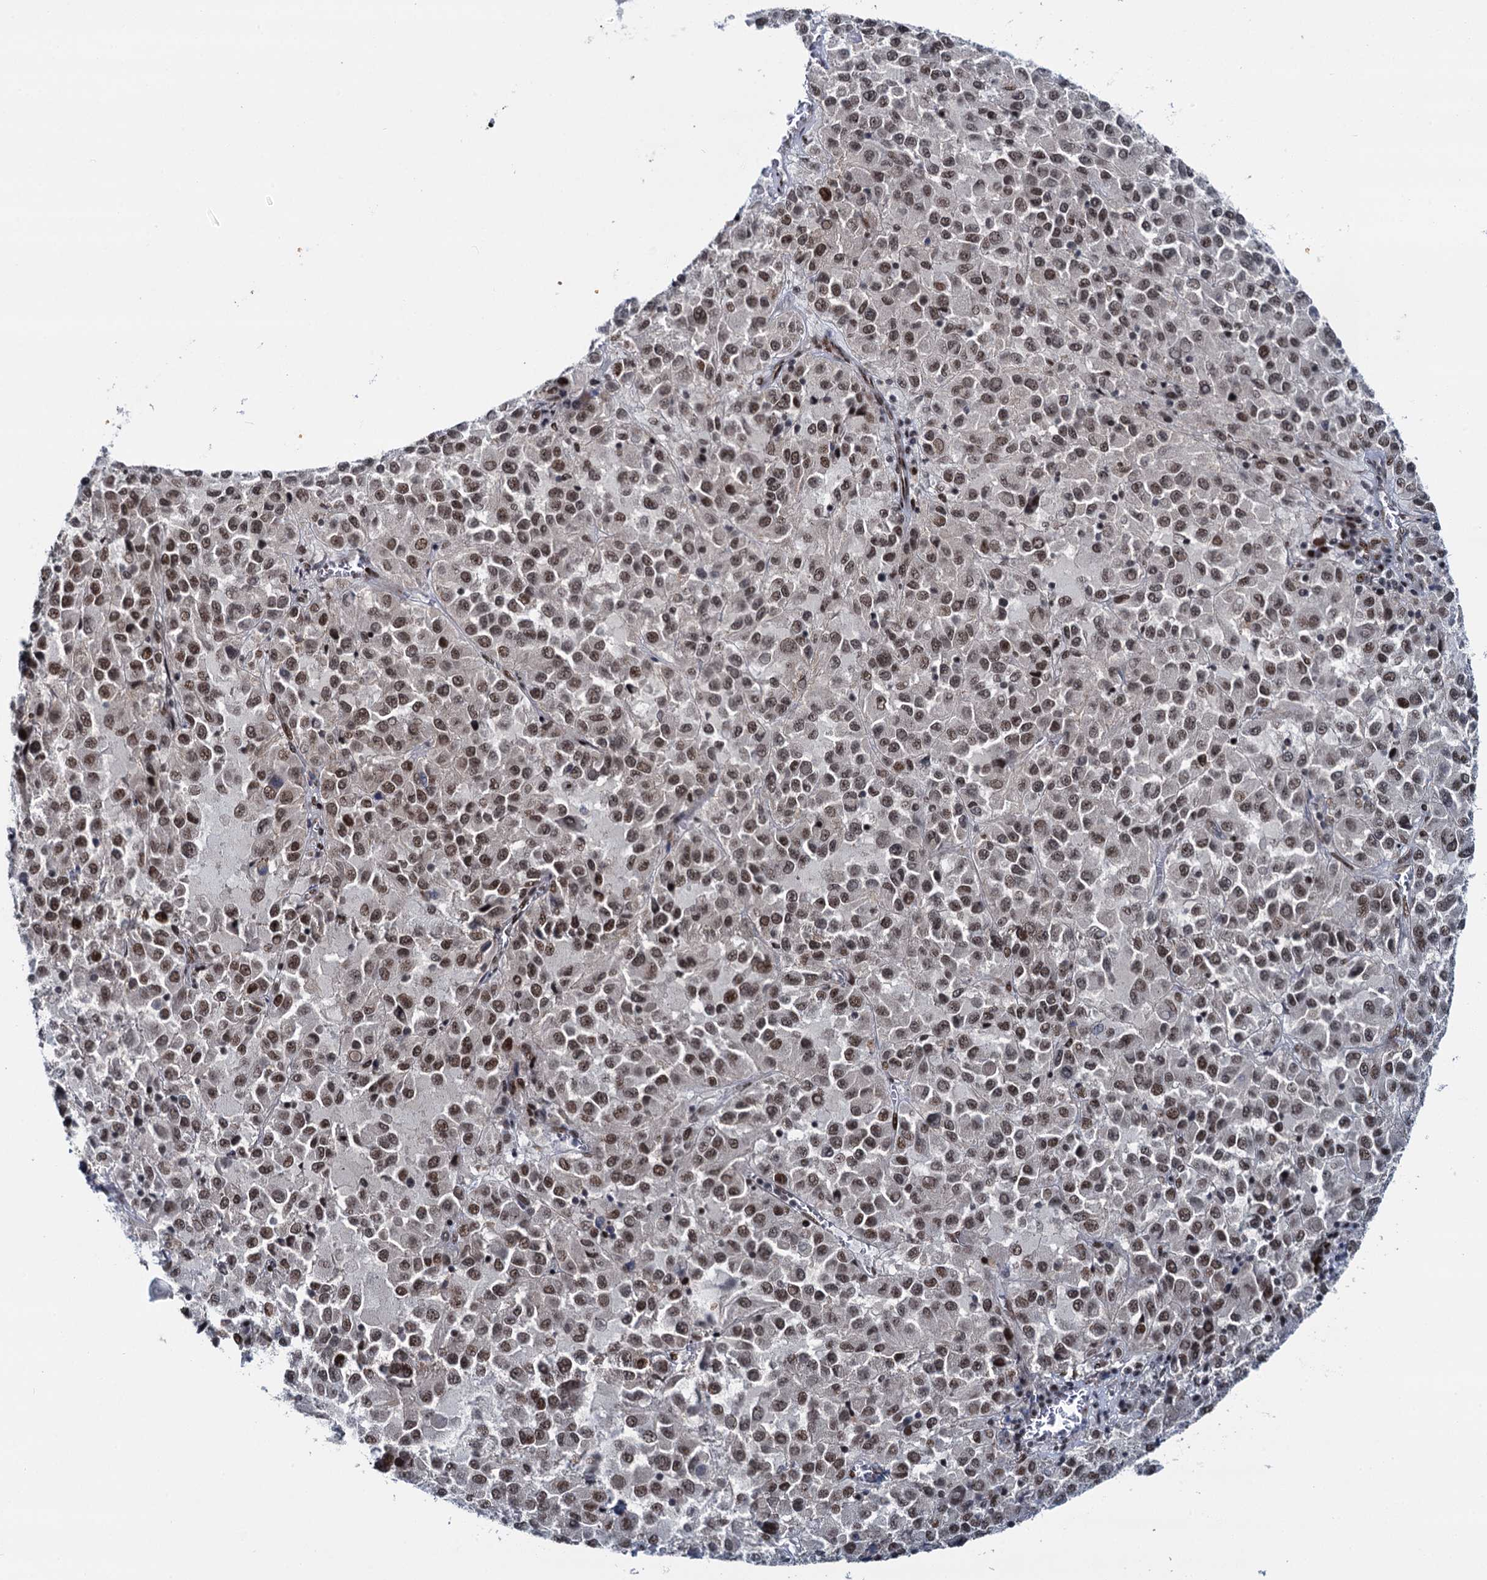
{"staining": {"intensity": "moderate", "quantity": ">75%", "location": "nuclear"}, "tissue": "melanoma", "cell_type": "Tumor cells", "image_type": "cancer", "snomed": [{"axis": "morphology", "description": "Malignant melanoma, Metastatic site"}, {"axis": "topography", "description": "Lung"}], "caption": "Protein analysis of melanoma tissue shows moderate nuclear staining in approximately >75% of tumor cells.", "gene": "RUFY2", "patient": {"sex": "male", "age": 64}}